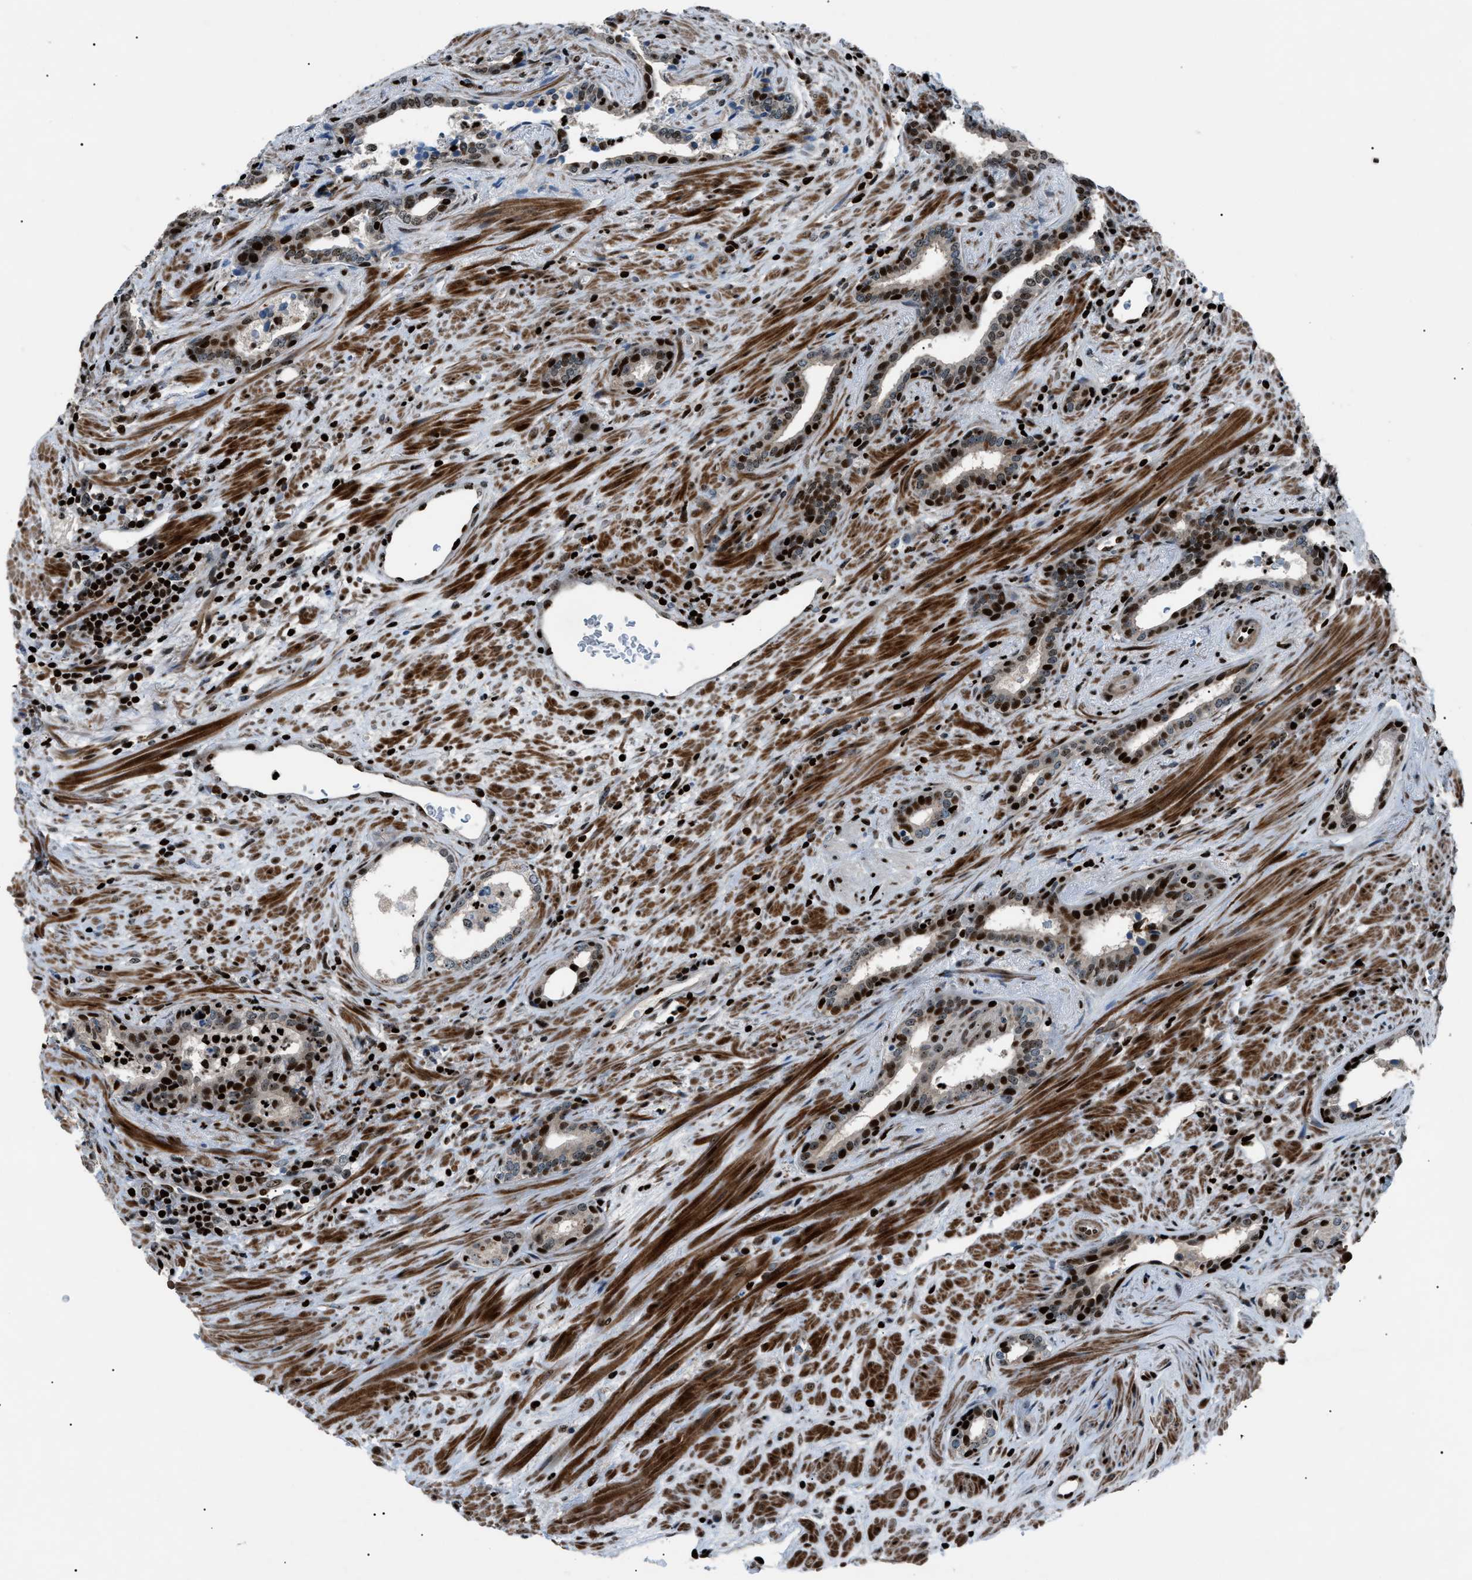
{"staining": {"intensity": "strong", "quantity": "25%-75%", "location": "nuclear"}, "tissue": "prostate cancer", "cell_type": "Tumor cells", "image_type": "cancer", "snomed": [{"axis": "morphology", "description": "Adenocarcinoma, High grade"}, {"axis": "topography", "description": "Prostate"}], "caption": "Immunohistochemical staining of human high-grade adenocarcinoma (prostate) displays high levels of strong nuclear protein positivity in about 25%-75% of tumor cells. The staining was performed using DAB to visualize the protein expression in brown, while the nuclei were stained in blue with hematoxylin (Magnification: 20x).", "gene": "PRKX", "patient": {"sex": "male", "age": 71}}